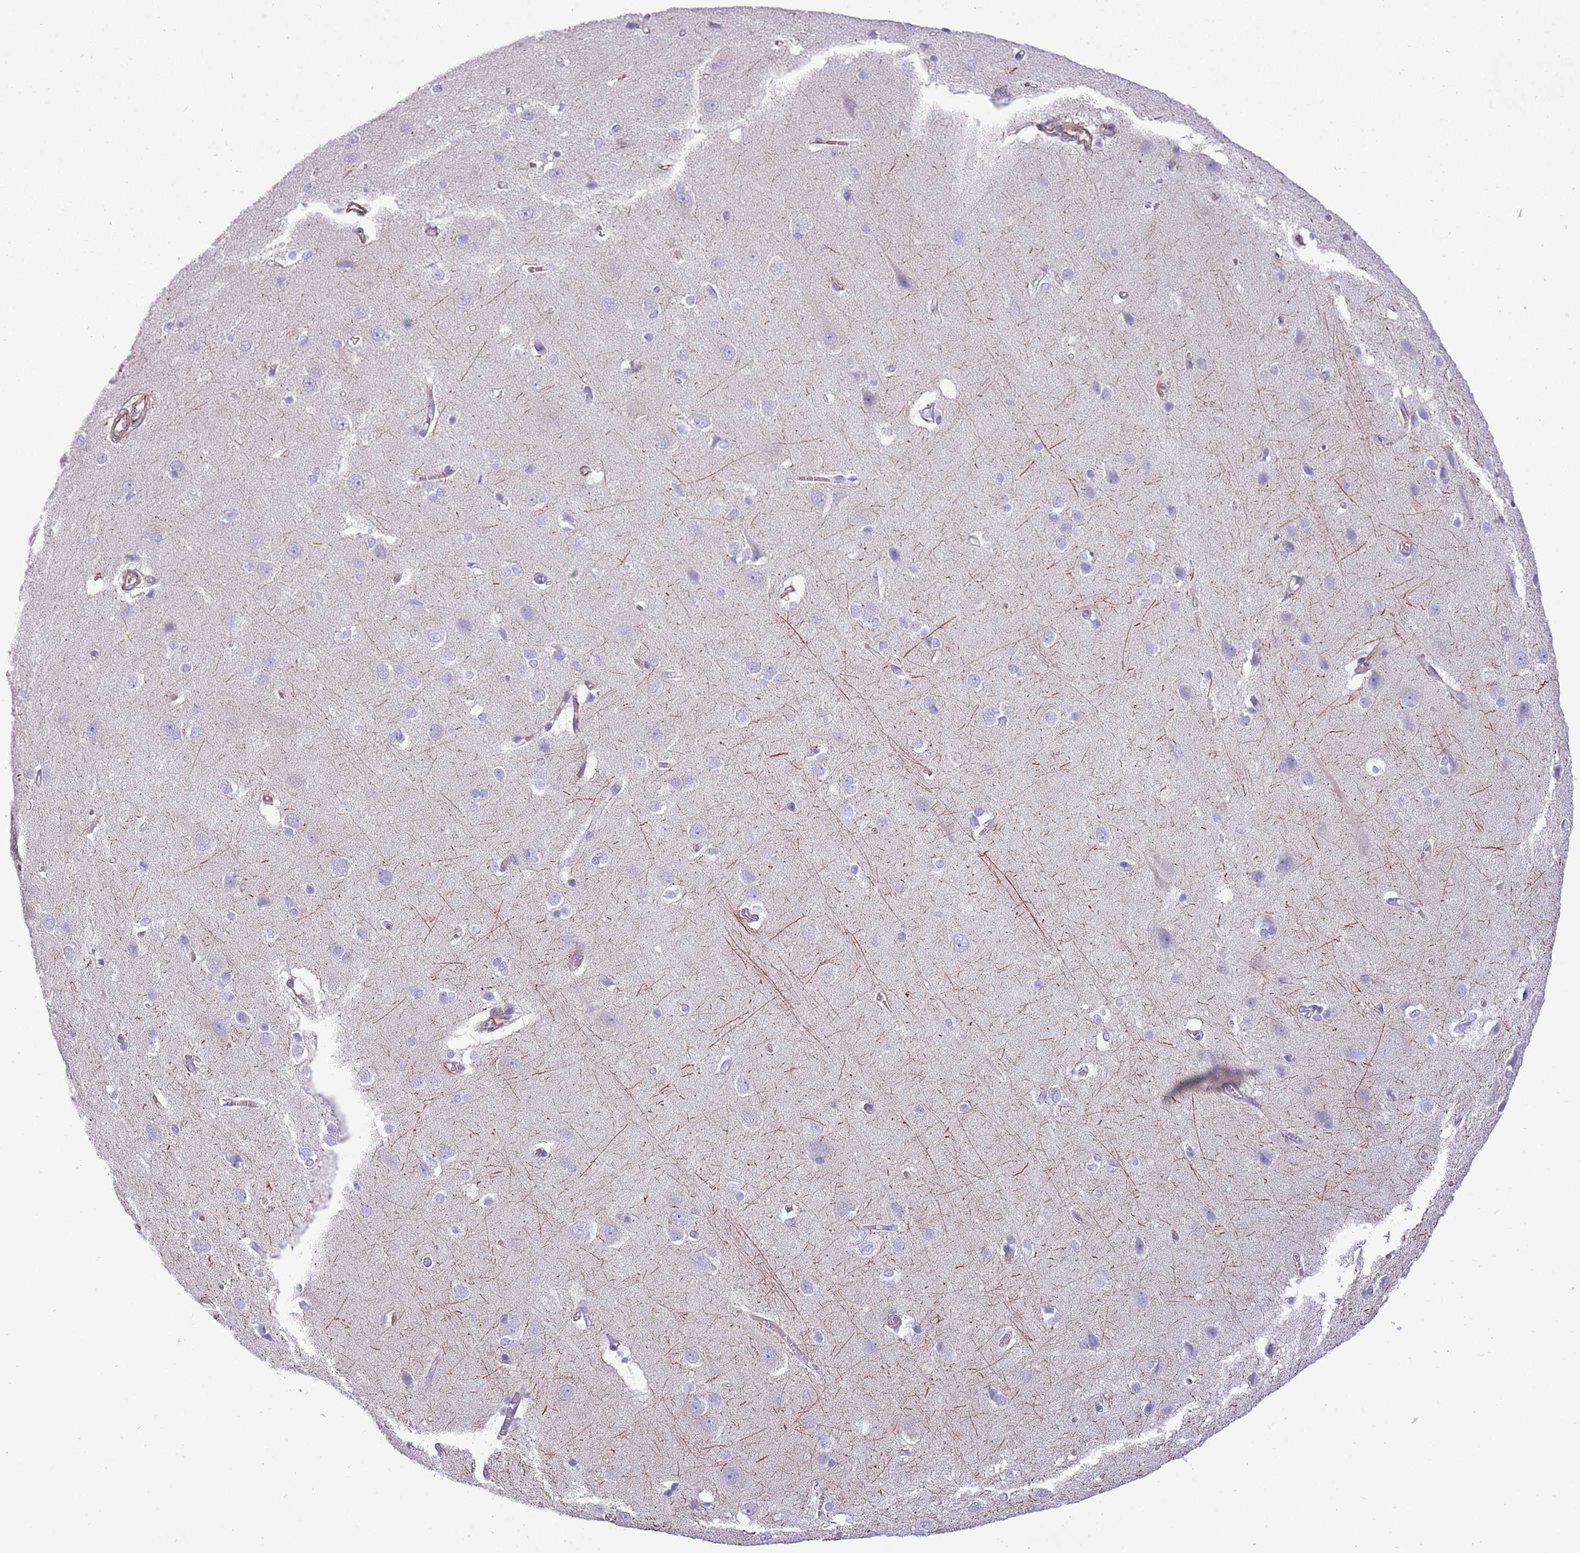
{"staining": {"intensity": "weak", "quantity": ">75%", "location": "cytoplasmic/membranous"}, "tissue": "cerebral cortex", "cell_type": "Endothelial cells", "image_type": "normal", "snomed": [{"axis": "morphology", "description": "Normal tissue, NOS"}, {"axis": "topography", "description": "Cerebral cortex"}], "caption": "High-magnification brightfield microscopy of normal cerebral cortex stained with DAB (brown) and counterstained with hematoxylin (blue). endothelial cells exhibit weak cytoplasmic/membranous positivity is appreciated in approximately>75% of cells.", "gene": "MOGAT1", "patient": {"sex": "male", "age": 37}}